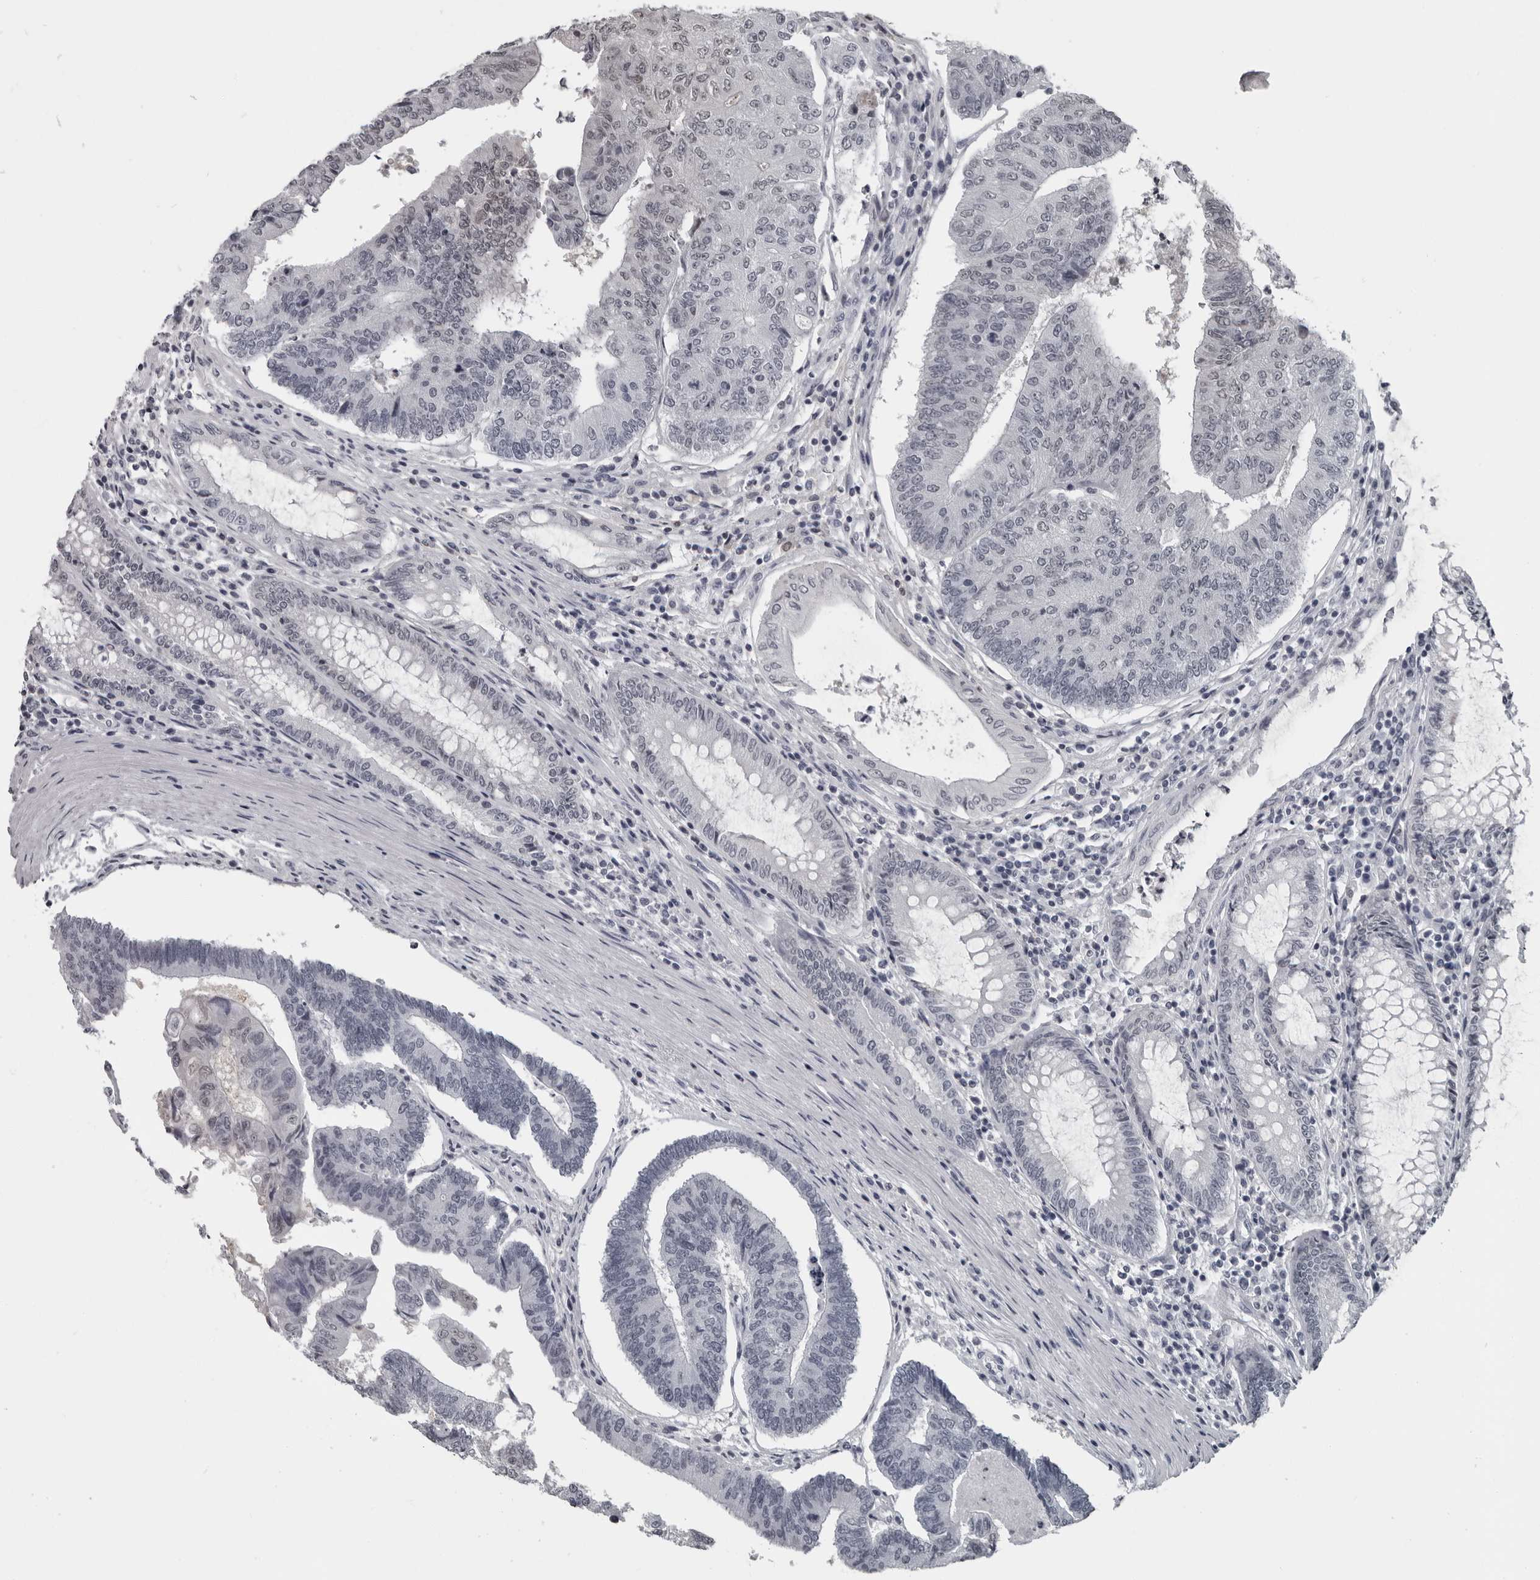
{"staining": {"intensity": "negative", "quantity": "none", "location": "none"}, "tissue": "colorectal cancer", "cell_type": "Tumor cells", "image_type": "cancer", "snomed": [{"axis": "morphology", "description": "Adenocarcinoma, NOS"}, {"axis": "topography", "description": "Colon"}], "caption": "Adenocarcinoma (colorectal) stained for a protein using immunohistochemistry (IHC) demonstrates no staining tumor cells.", "gene": "LZIC", "patient": {"sex": "female", "age": 67}}